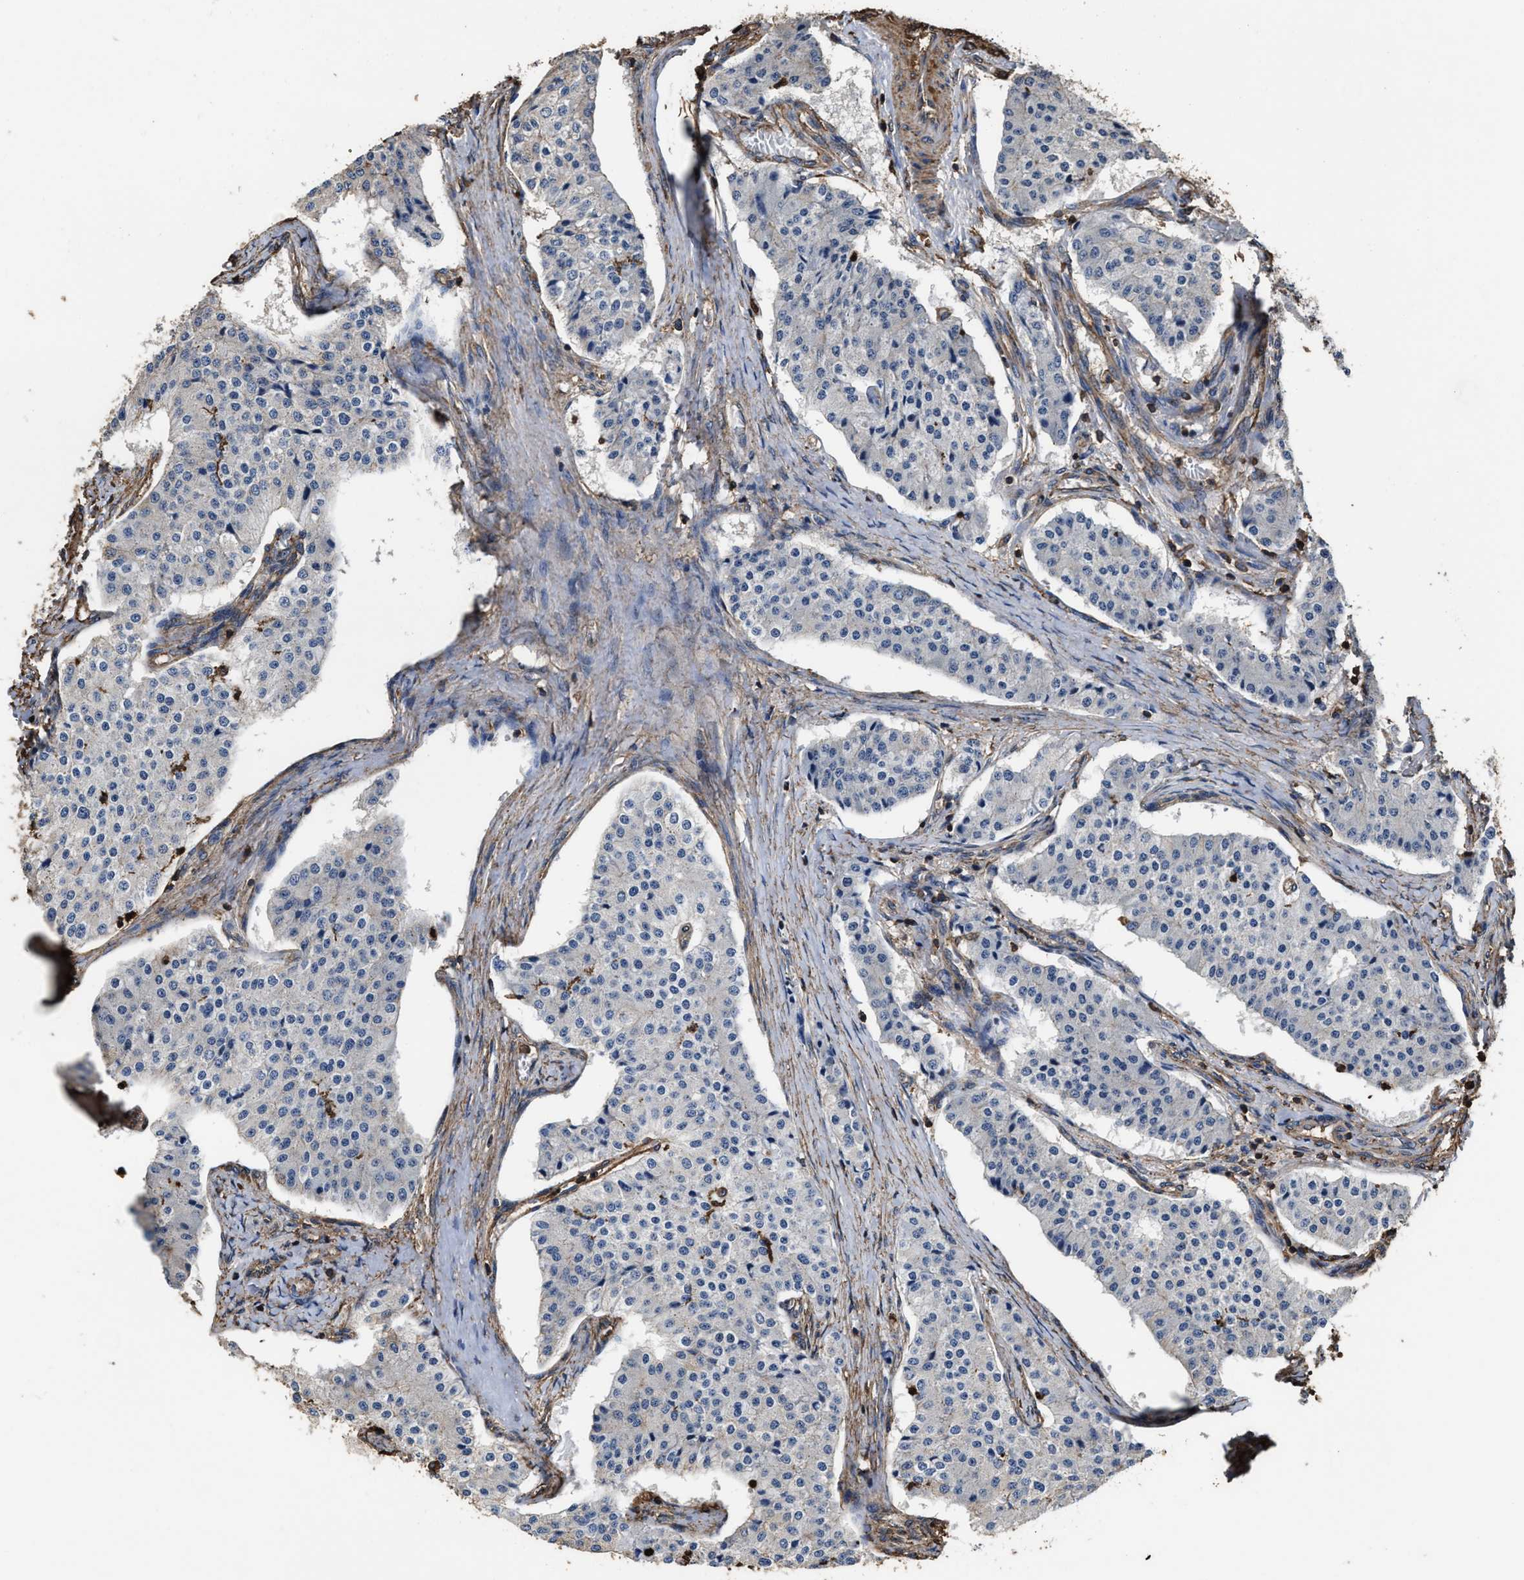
{"staining": {"intensity": "negative", "quantity": "none", "location": "none"}, "tissue": "carcinoid", "cell_type": "Tumor cells", "image_type": "cancer", "snomed": [{"axis": "morphology", "description": "Carcinoid, malignant, NOS"}, {"axis": "topography", "description": "Colon"}], "caption": "This is an immunohistochemistry histopathology image of human carcinoid. There is no staining in tumor cells.", "gene": "KBTBD2", "patient": {"sex": "female", "age": 52}}